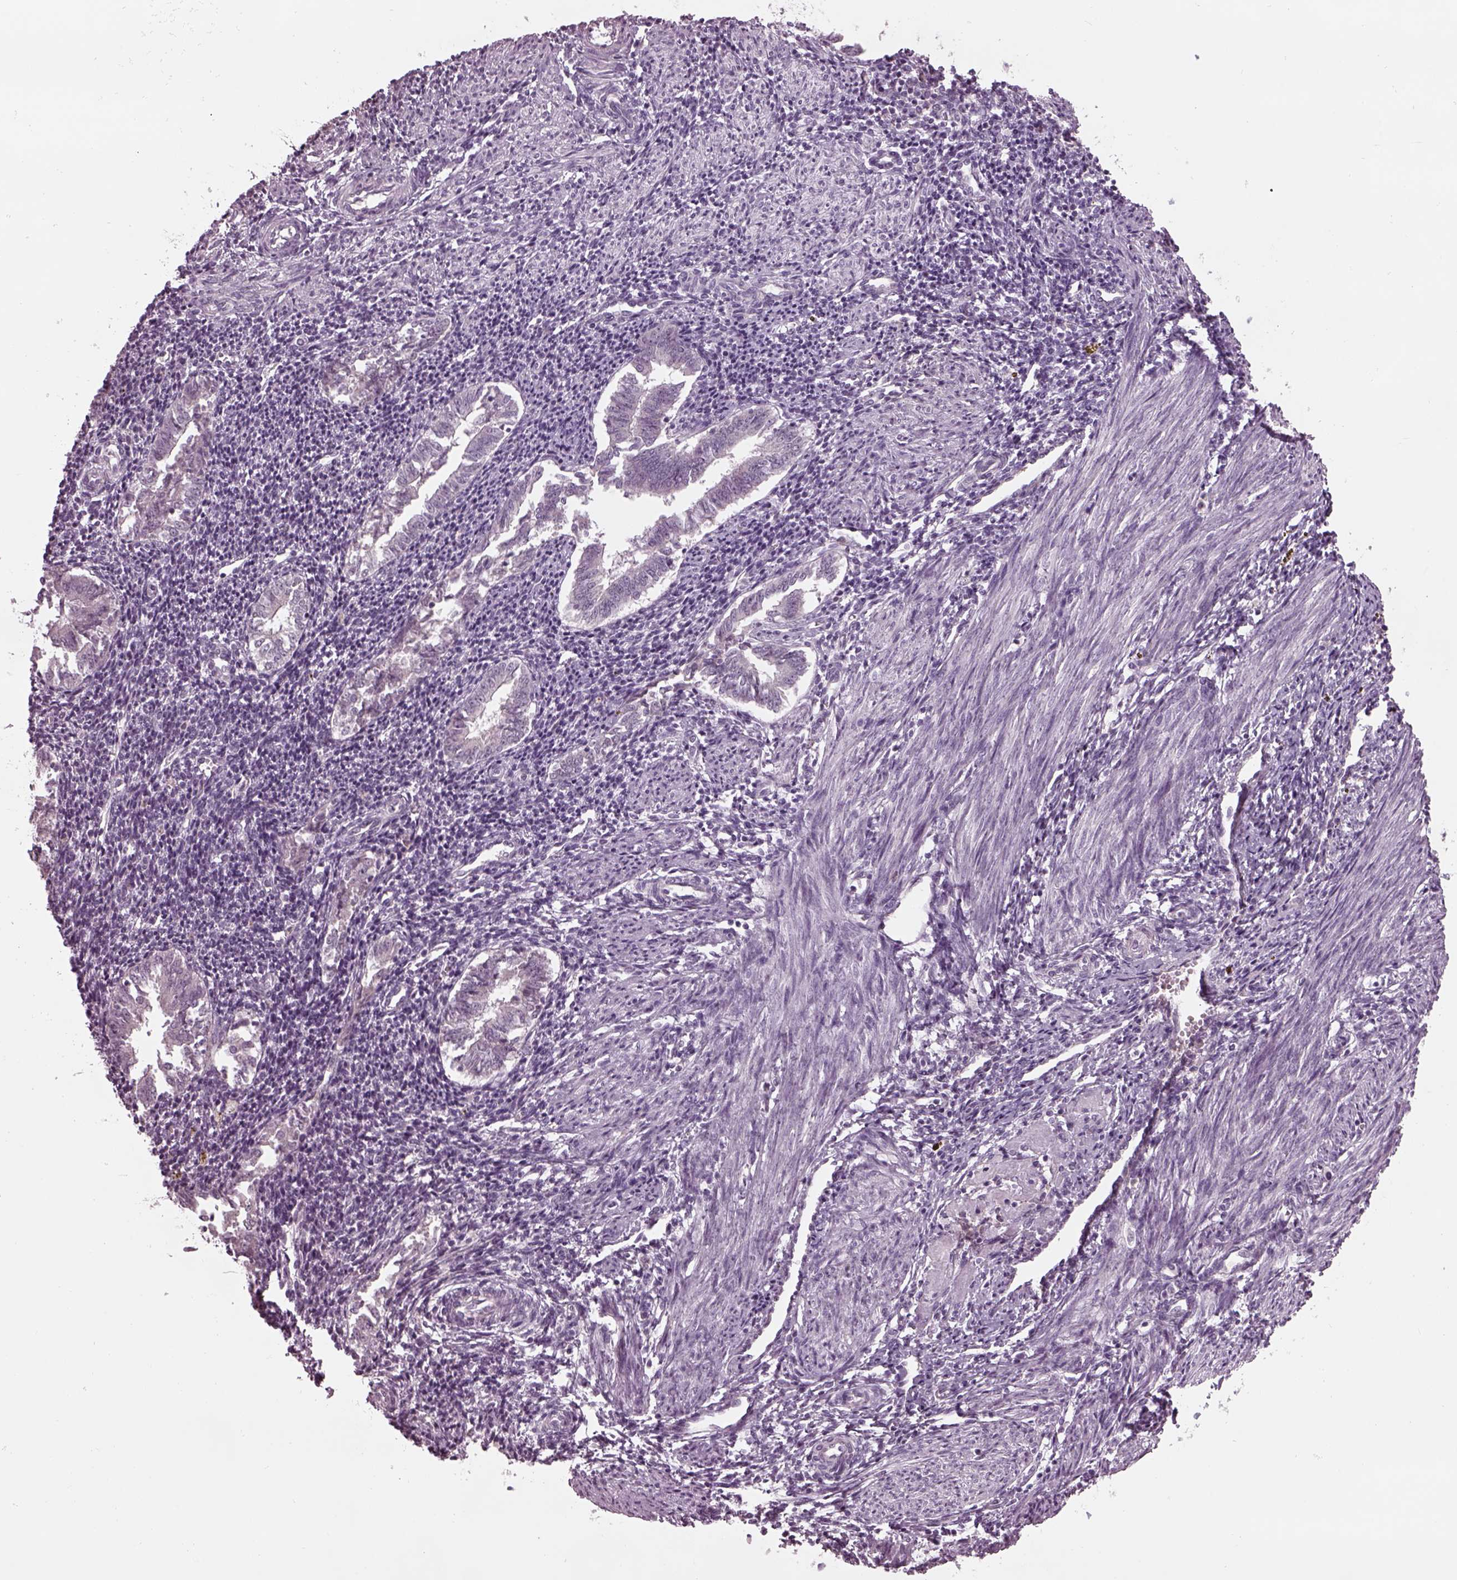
{"staining": {"intensity": "negative", "quantity": "none", "location": "none"}, "tissue": "endometrium", "cell_type": "Cells in endometrial stroma", "image_type": "normal", "snomed": [{"axis": "morphology", "description": "Normal tissue, NOS"}, {"axis": "topography", "description": "Endometrium"}], "caption": "High magnification brightfield microscopy of normal endometrium stained with DAB (brown) and counterstained with hematoxylin (blue): cells in endometrial stroma show no significant expression.", "gene": "CLCN4", "patient": {"sex": "female", "age": 25}}